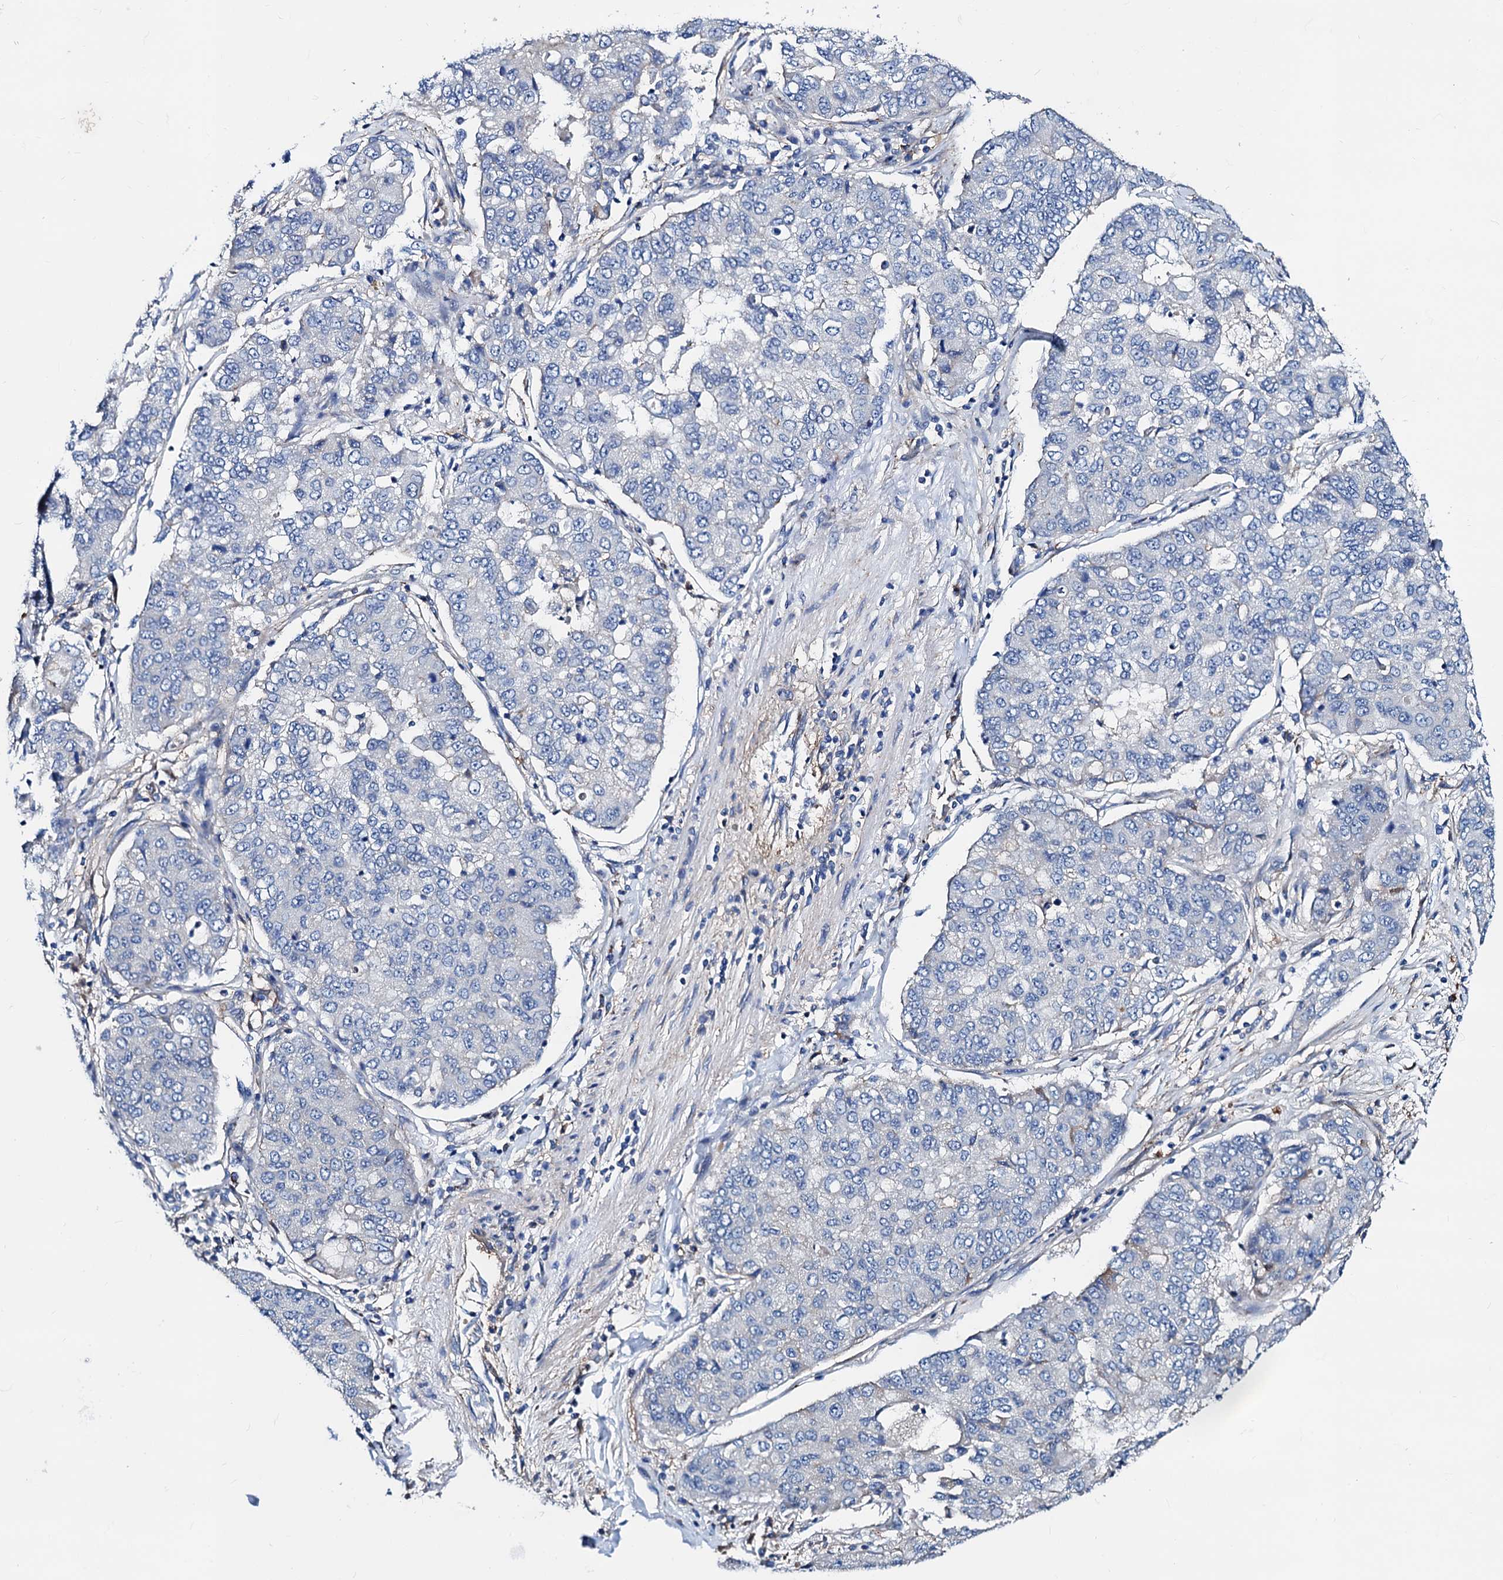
{"staining": {"intensity": "negative", "quantity": "none", "location": "none"}, "tissue": "lung cancer", "cell_type": "Tumor cells", "image_type": "cancer", "snomed": [{"axis": "morphology", "description": "Squamous cell carcinoma, NOS"}, {"axis": "topography", "description": "Lung"}], "caption": "The image exhibits no staining of tumor cells in lung cancer.", "gene": "GCOM1", "patient": {"sex": "male", "age": 74}}